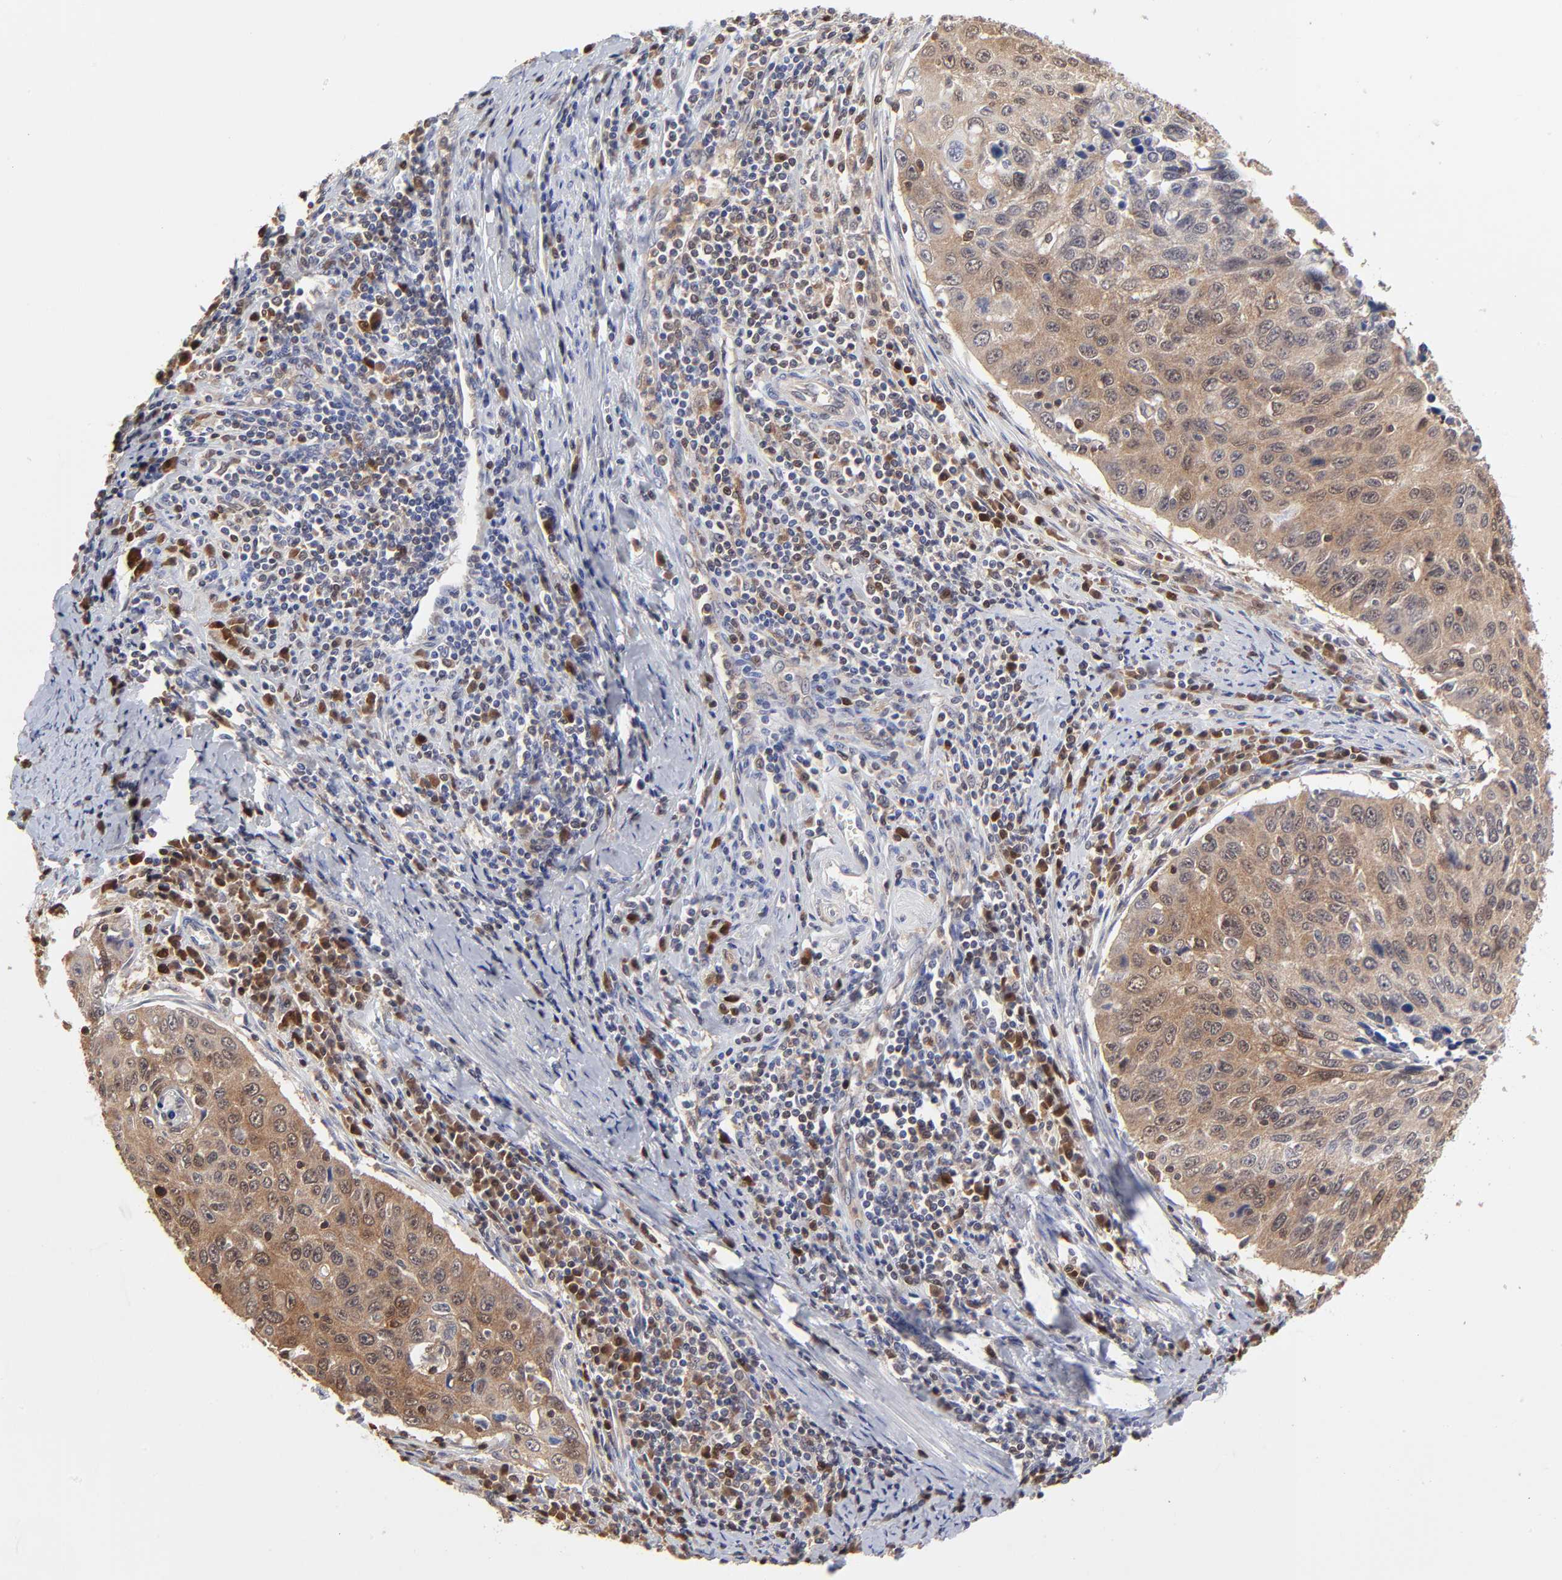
{"staining": {"intensity": "moderate", "quantity": ">75%", "location": "cytoplasmic/membranous,nuclear"}, "tissue": "cervical cancer", "cell_type": "Tumor cells", "image_type": "cancer", "snomed": [{"axis": "morphology", "description": "Squamous cell carcinoma, NOS"}, {"axis": "topography", "description": "Cervix"}], "caption": "About >75% of tumor cells in squamous cell carcinoma (cervical) display moderate cytoplasmic/membranous and nuclear protein positivity as visualized by brown immunohistochemical staining.", "gene": "CASP3", "patient": {"sex": "female", "age": 53}}